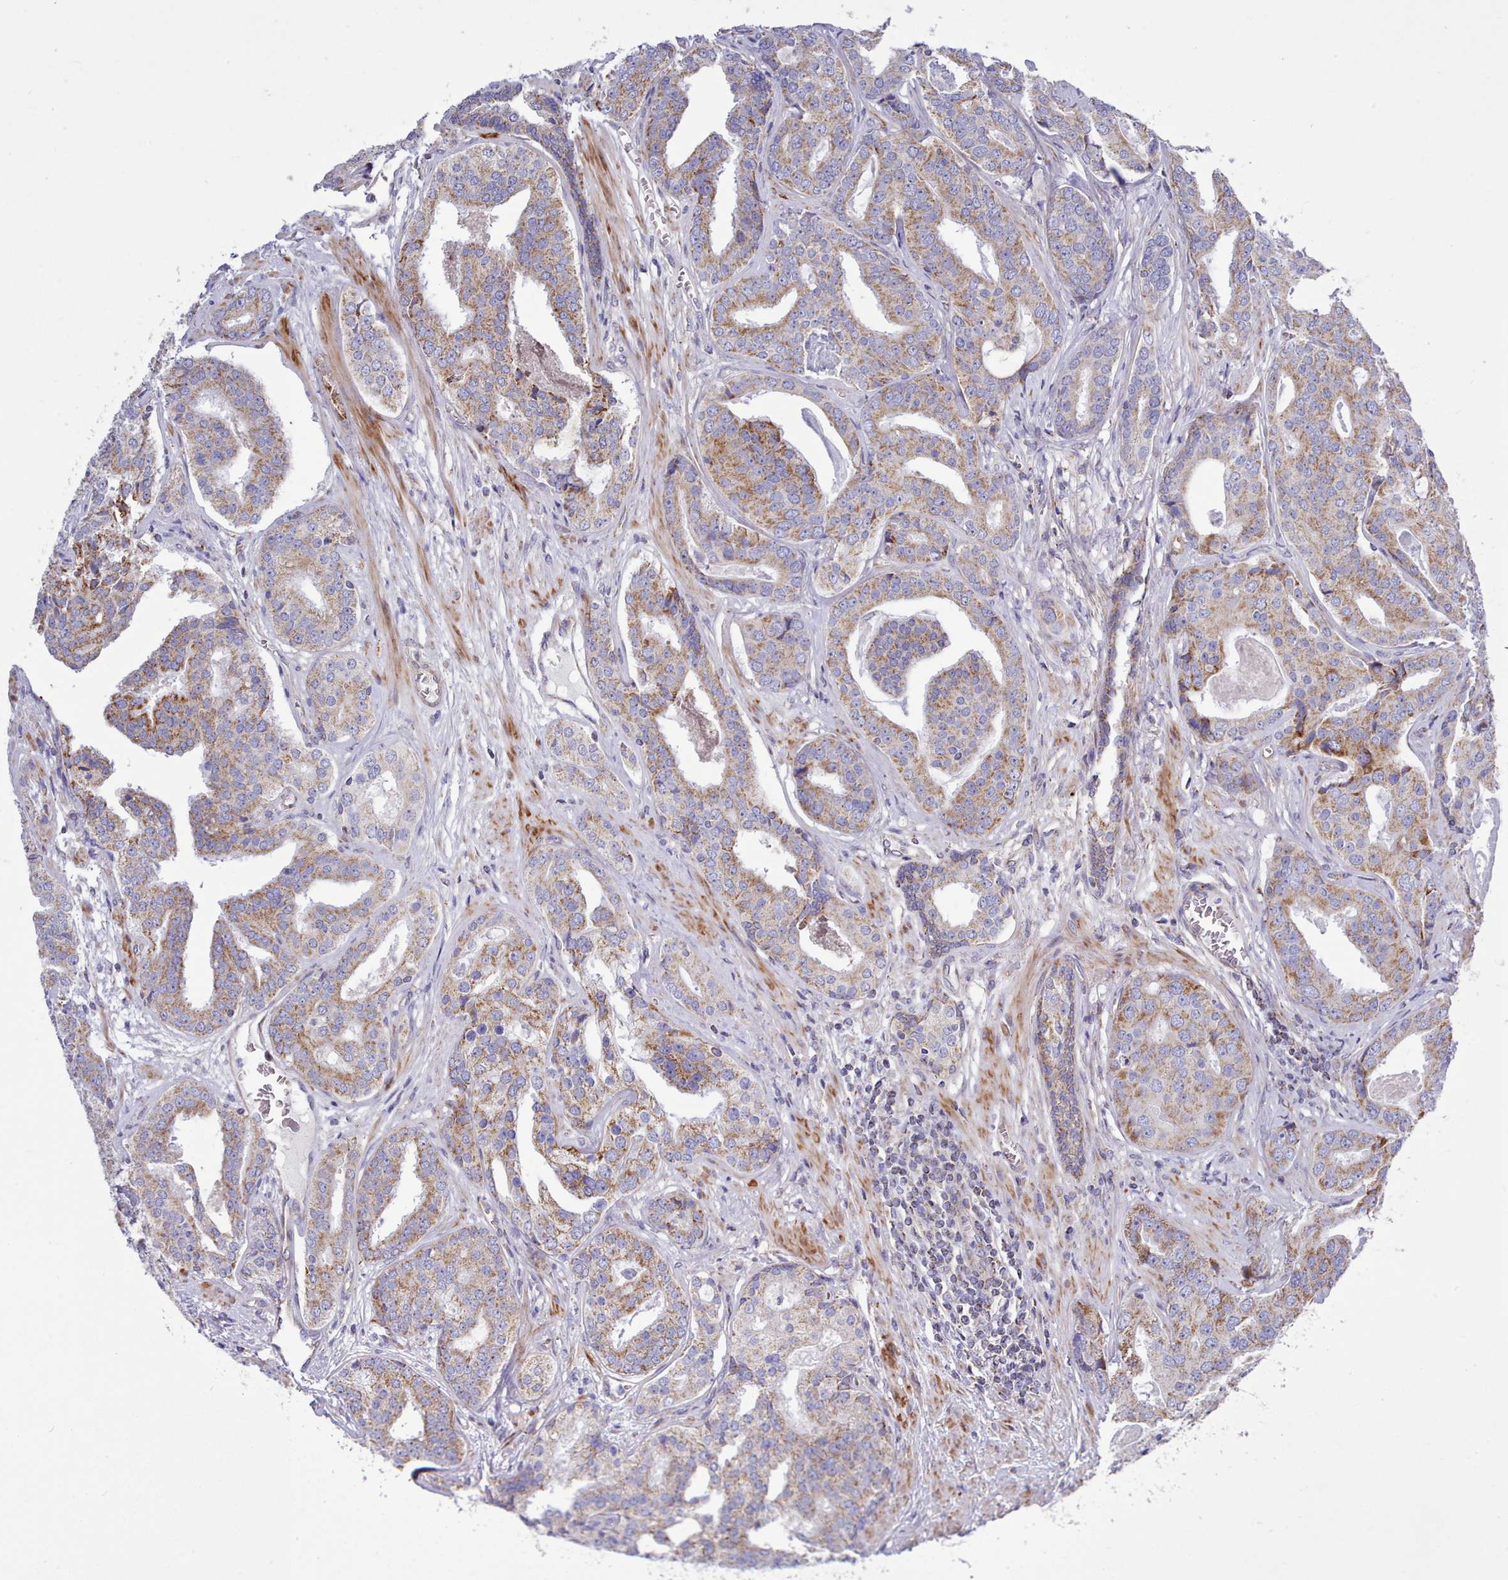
{"staining": {"intensity": "moderate", "quantity": ">75%", "location": "cytoplasmic/membranous"}, "tissue": "prostate cancer", "cell_type": "Tumor cells", "image_type": "cancer", "snomed": [{"axis": "morphology", "description": "Adenocarcinoma, High grade"}, {"axis": "topography", "description": "Prostate"}], "caption": "A photomicrograph showing moderate cytoplasmic/membranous positivity in approximately >75% of tumor cells in high-grade adenocarcinoma (prostate), as visualized by brown immunohistochemical staining.", "gene": "MRPL21", "patient": {"sex": "male", "age": 71}}